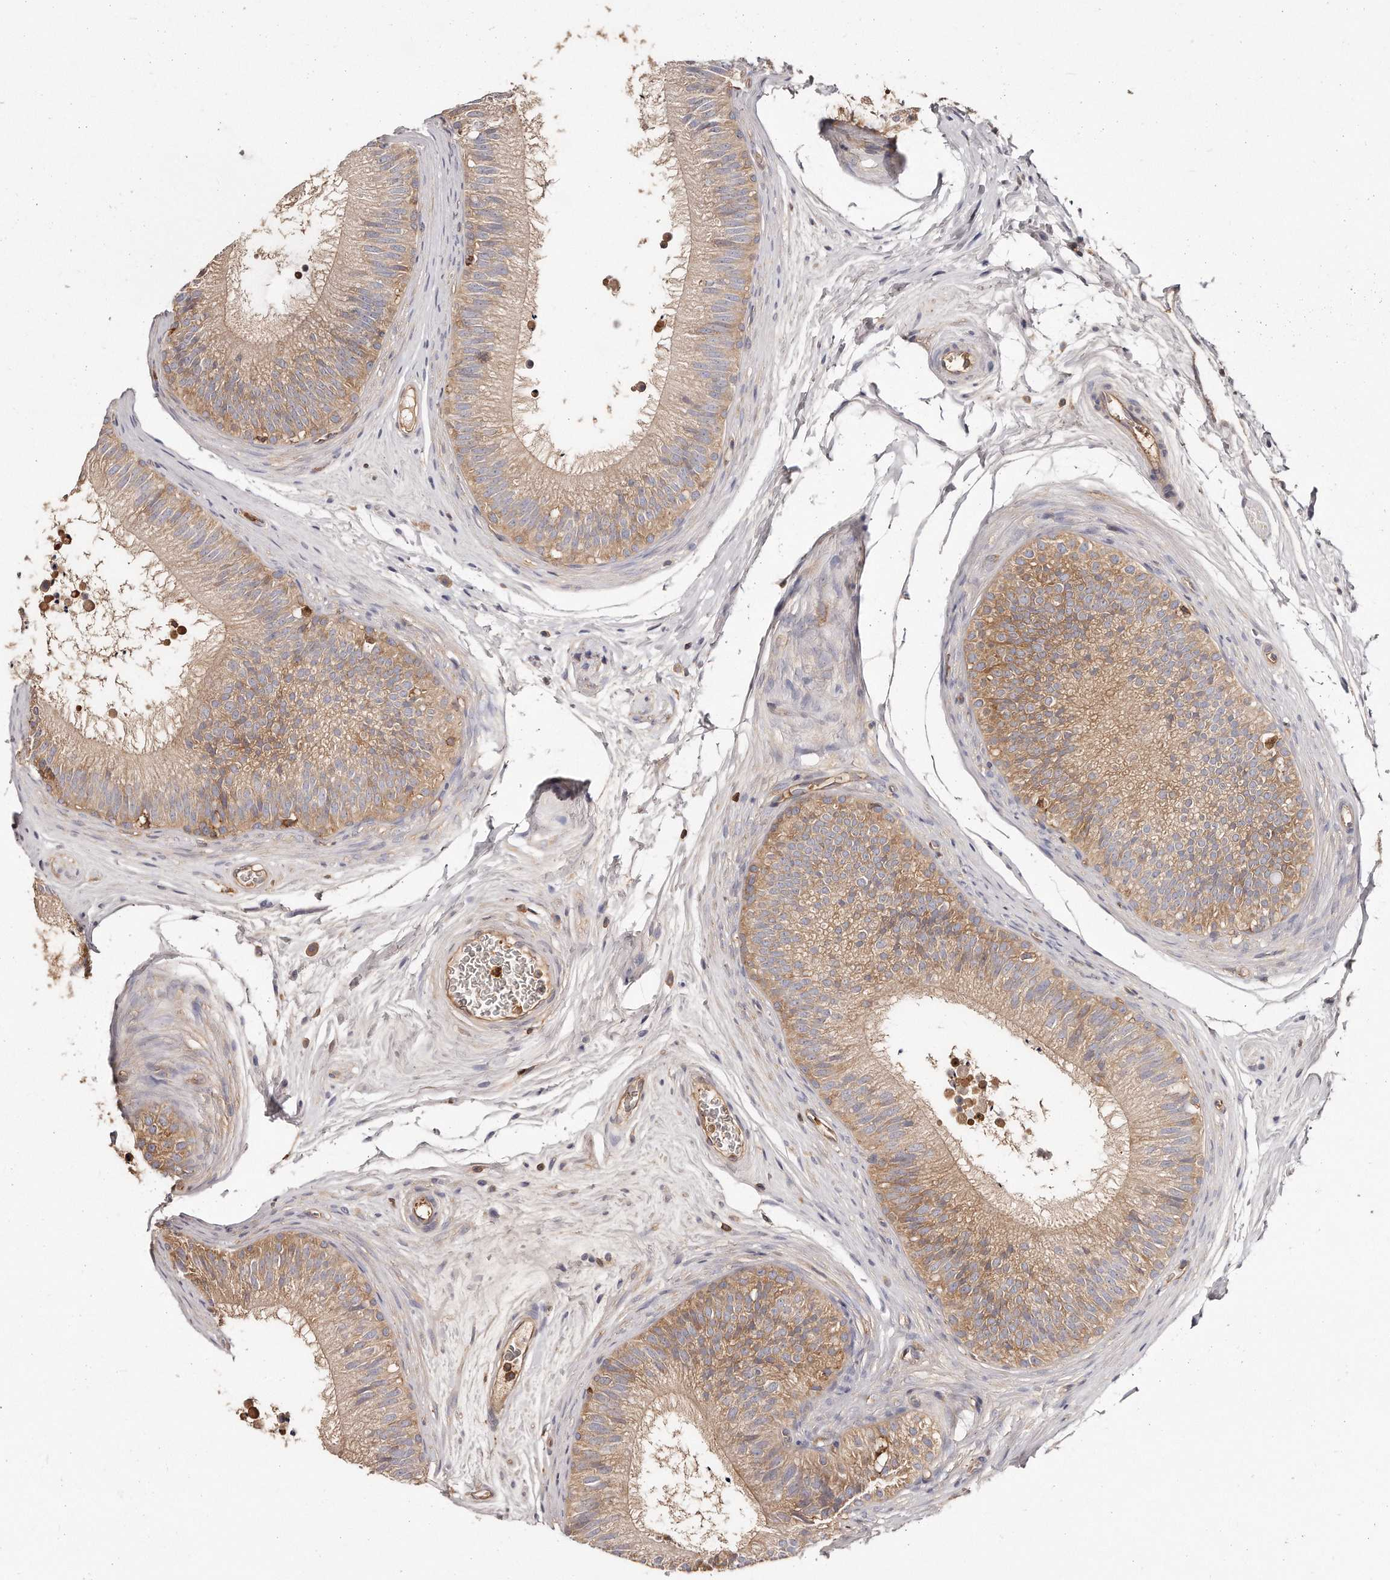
{"staining": {"intensity": "weak", "quantity": ">75%", "location": "cytoplasmic/membranous"}, "tissue": "epididymis", "cell_type": "Glandular cells", "image_type": "normal", "snomed": [{"axis": "morphology", "description": "Normal tissue, NOS"}, {"axis": "topography", "description": "Epididymis"}], "caption": "Normal epididymis was stained to show a protein in brown. There is low levels of weak cytoplasmic/membranous staining in about >75% of glandular cells.", "gene": "CAP1", "patient": {"sex": "male", "age": 29}}